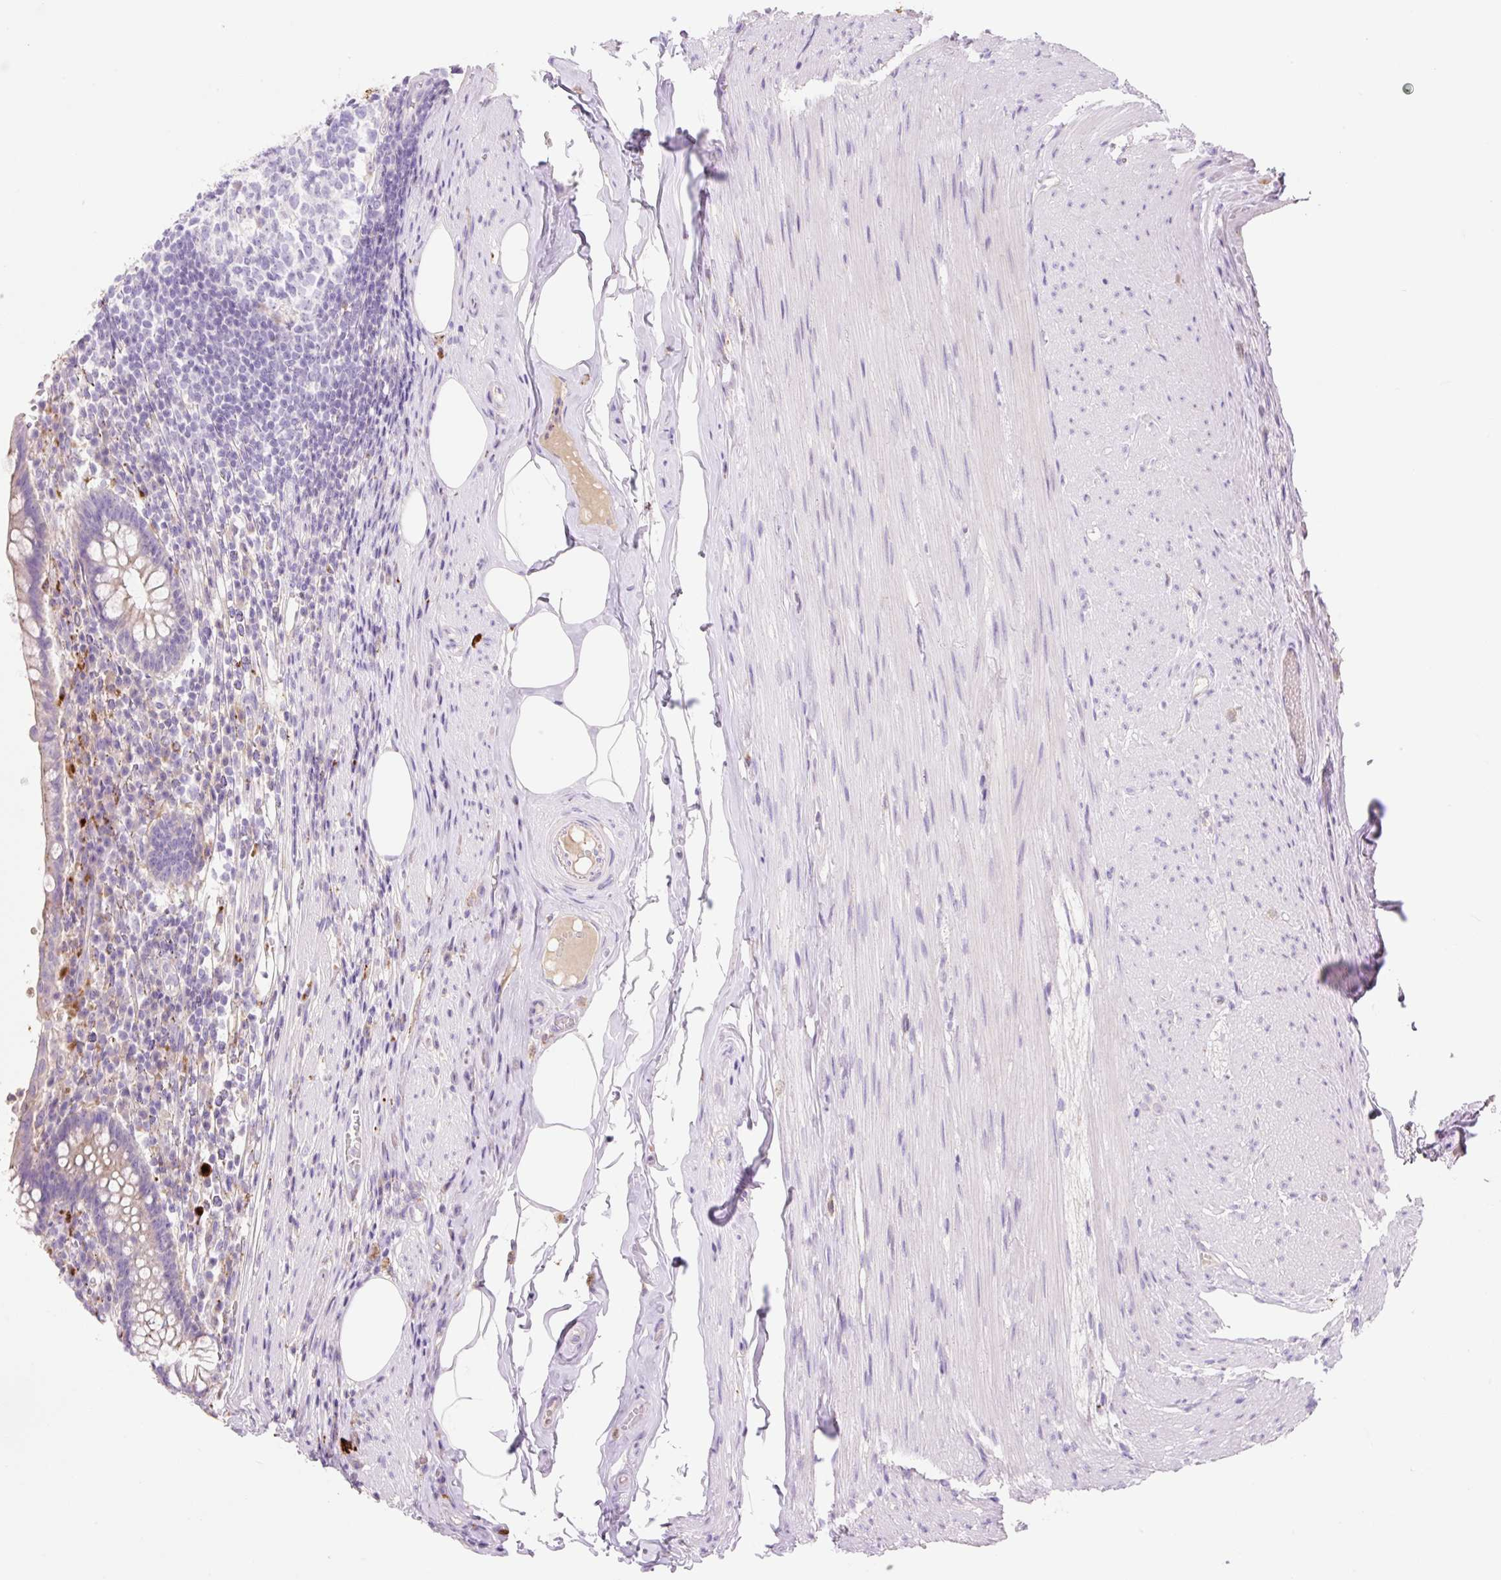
{"staining": {"intensity": "moderate", "quantity": "25%-75%", "location": "cytoplasmic/membranous"}, "tissue": "appendix", "cell_type": "Glandular cells", "image_type": "normal", "snomed": [{"axis": "morphology", "description": "Normal tissue, NOS"}, {"axis": "topography", "description": "Appendix"}], "caption": "Protein staining reveals moderate cytoplasmic/membranous expression in about 25%-75% of glandular cells in unremarkable appendix. Nuclei are stained in blue.", "gene": "HEXA", "patient": {"sex": "female", "age": 56}}